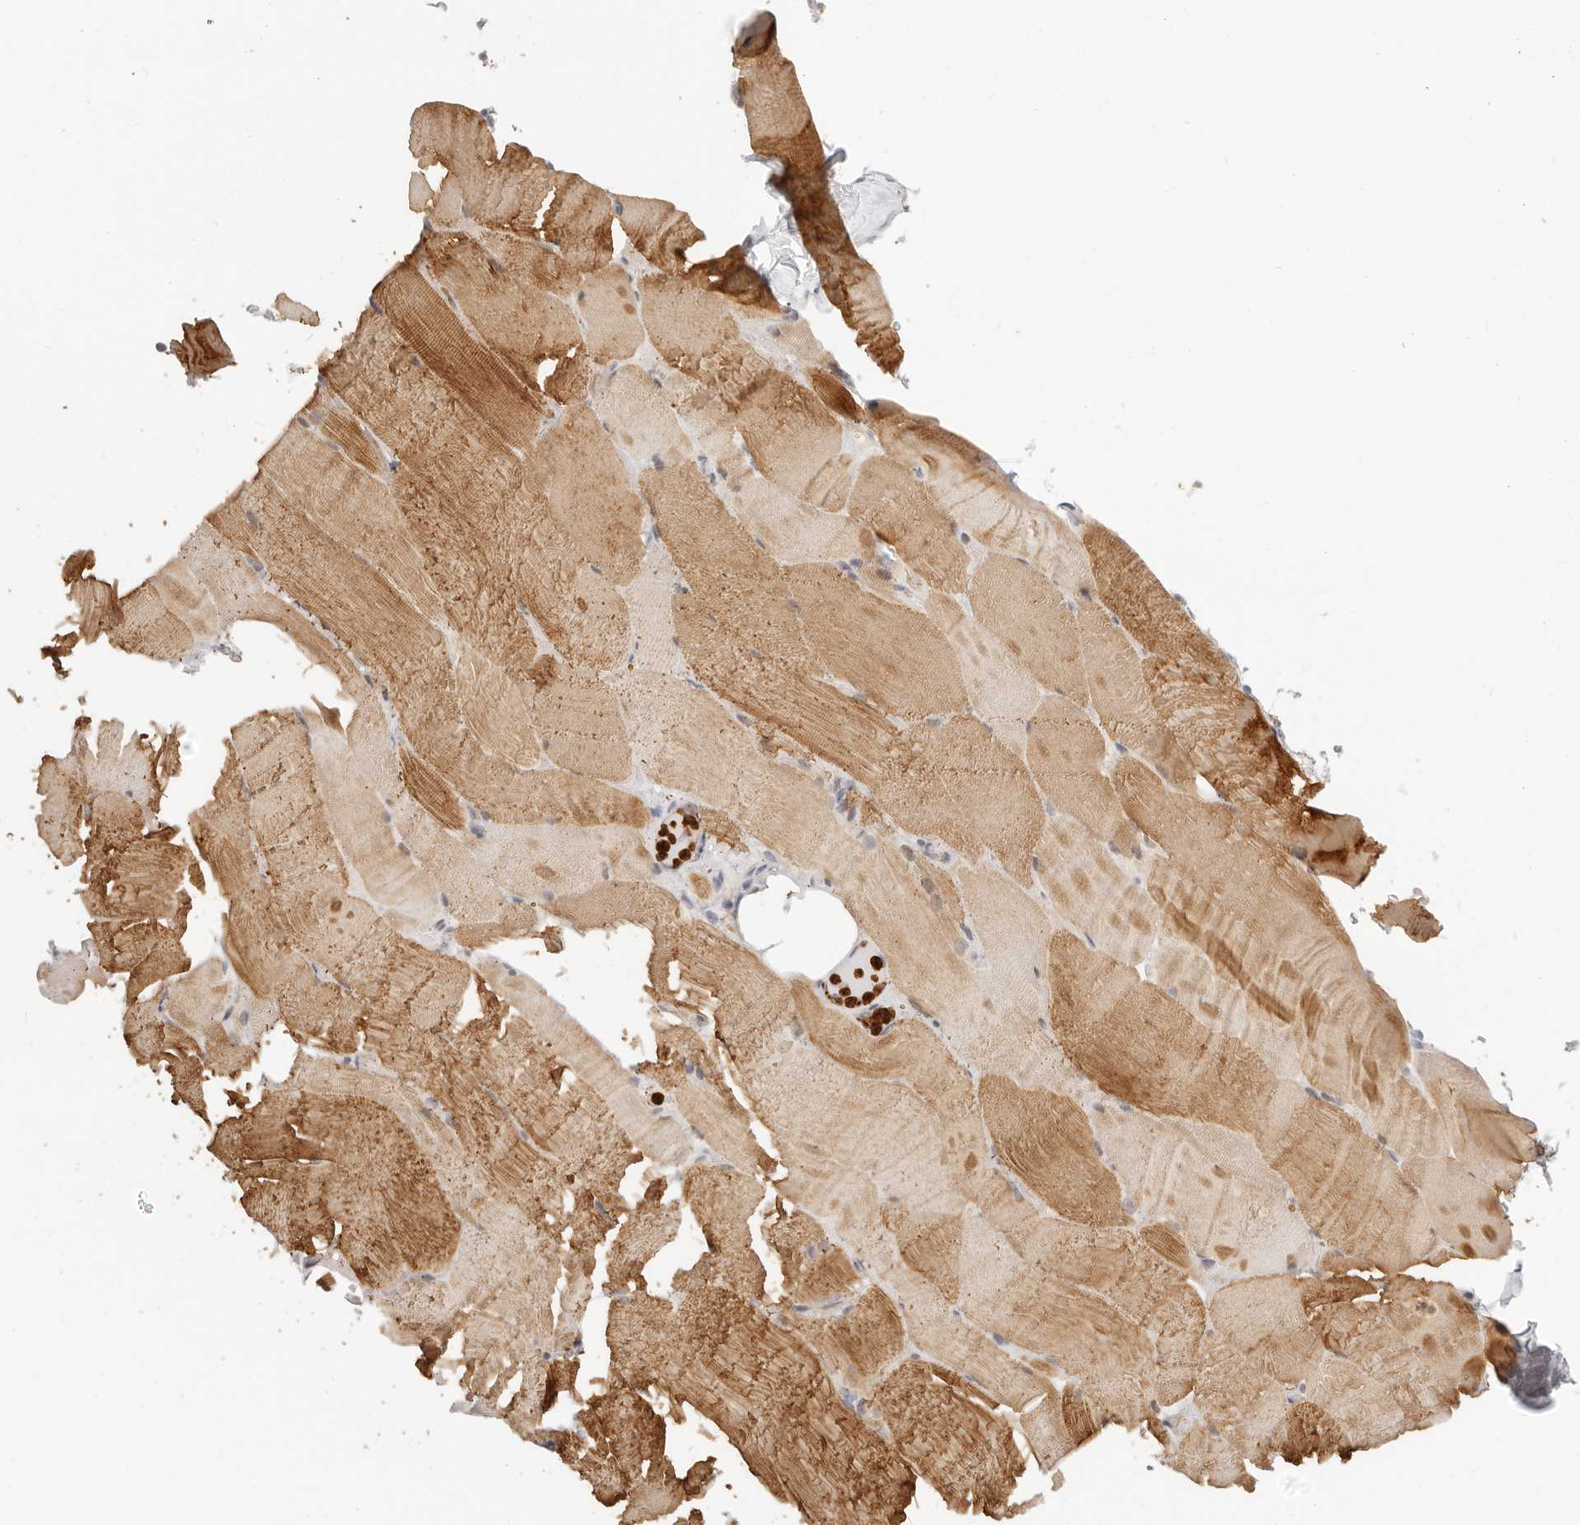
{"staining": {"intensity": "moderate", "quantity": ">75%", "location": "cytoplasmic/membranous"}, "tissue": "skeletal muscle", "cell_type": "Myocytes", "image_type": "normal", "snomed": [{"axis": "morphology", "description": "Normal tissue, NOS"}, {"axis": "topography", "description": "Skeletal muscle"}, {"axis": "topography", "description": "Parathyroid gland"}], "caption": "High-magnification brightfield microscopy of benign skeletal muscle stained with DAB (brown) and counterstained with hematoxylin (blue). myocytes exhibit moderate cytoplasmic/membranous staining is appreciated in about>75% of cells.", "gene": "AFDN", "patient": {"sex": "female", "age": 37}}